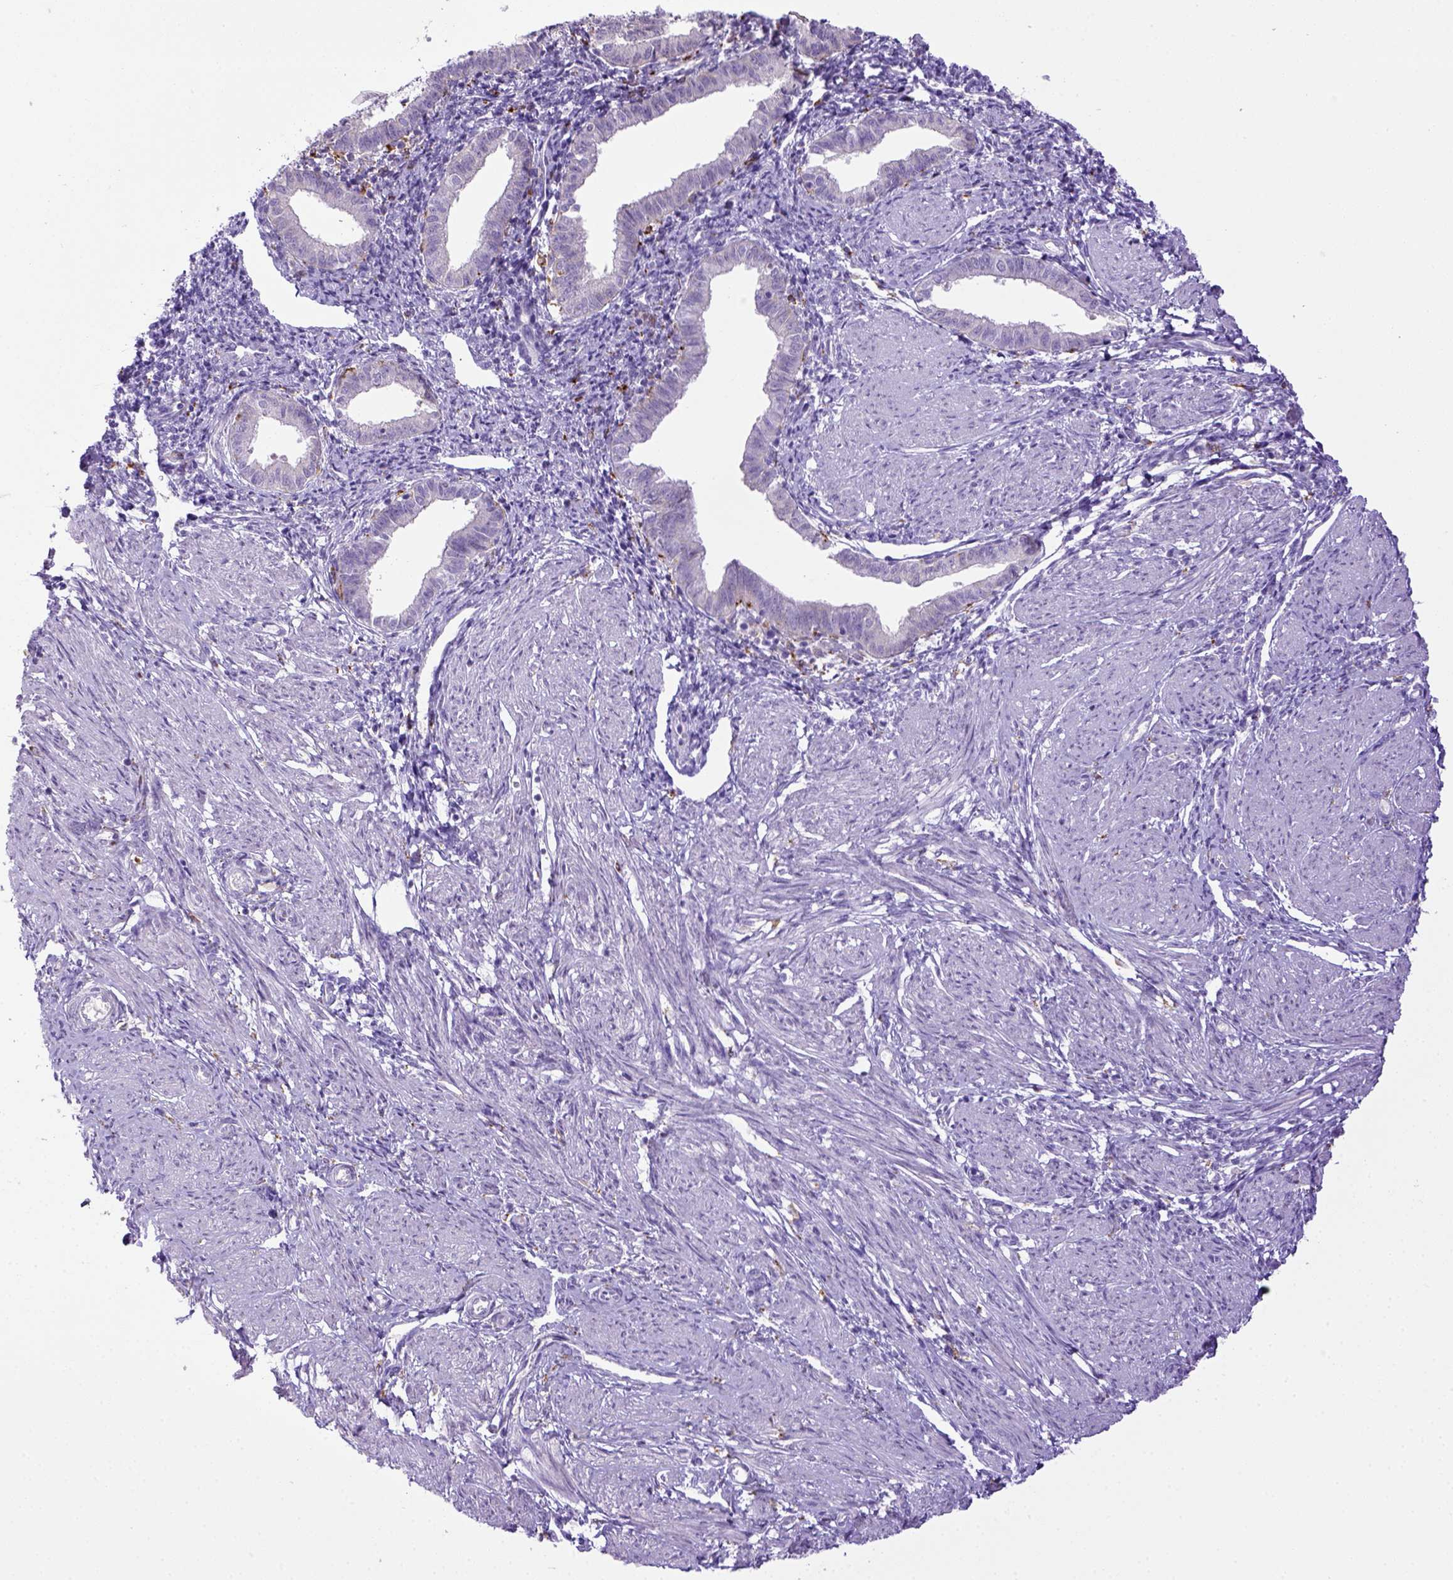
{"staining": {"intensity": "negative", "quantity": "none", "location": "none"}, "tissue": "endometrium", "cell_type": "Cells in endometrial stroma", "image_type": "normal", "snomed": [{"axis": "morphology", "description": "Normal tissue, NOS"}, {"axis": "topography", "description": "Endometrium"}], "caption": "The image displays no staining of cells in endometrial stroma in benign endometrium.", "gene": "CD68", "patient": {"sex": "female", "age": 37}}